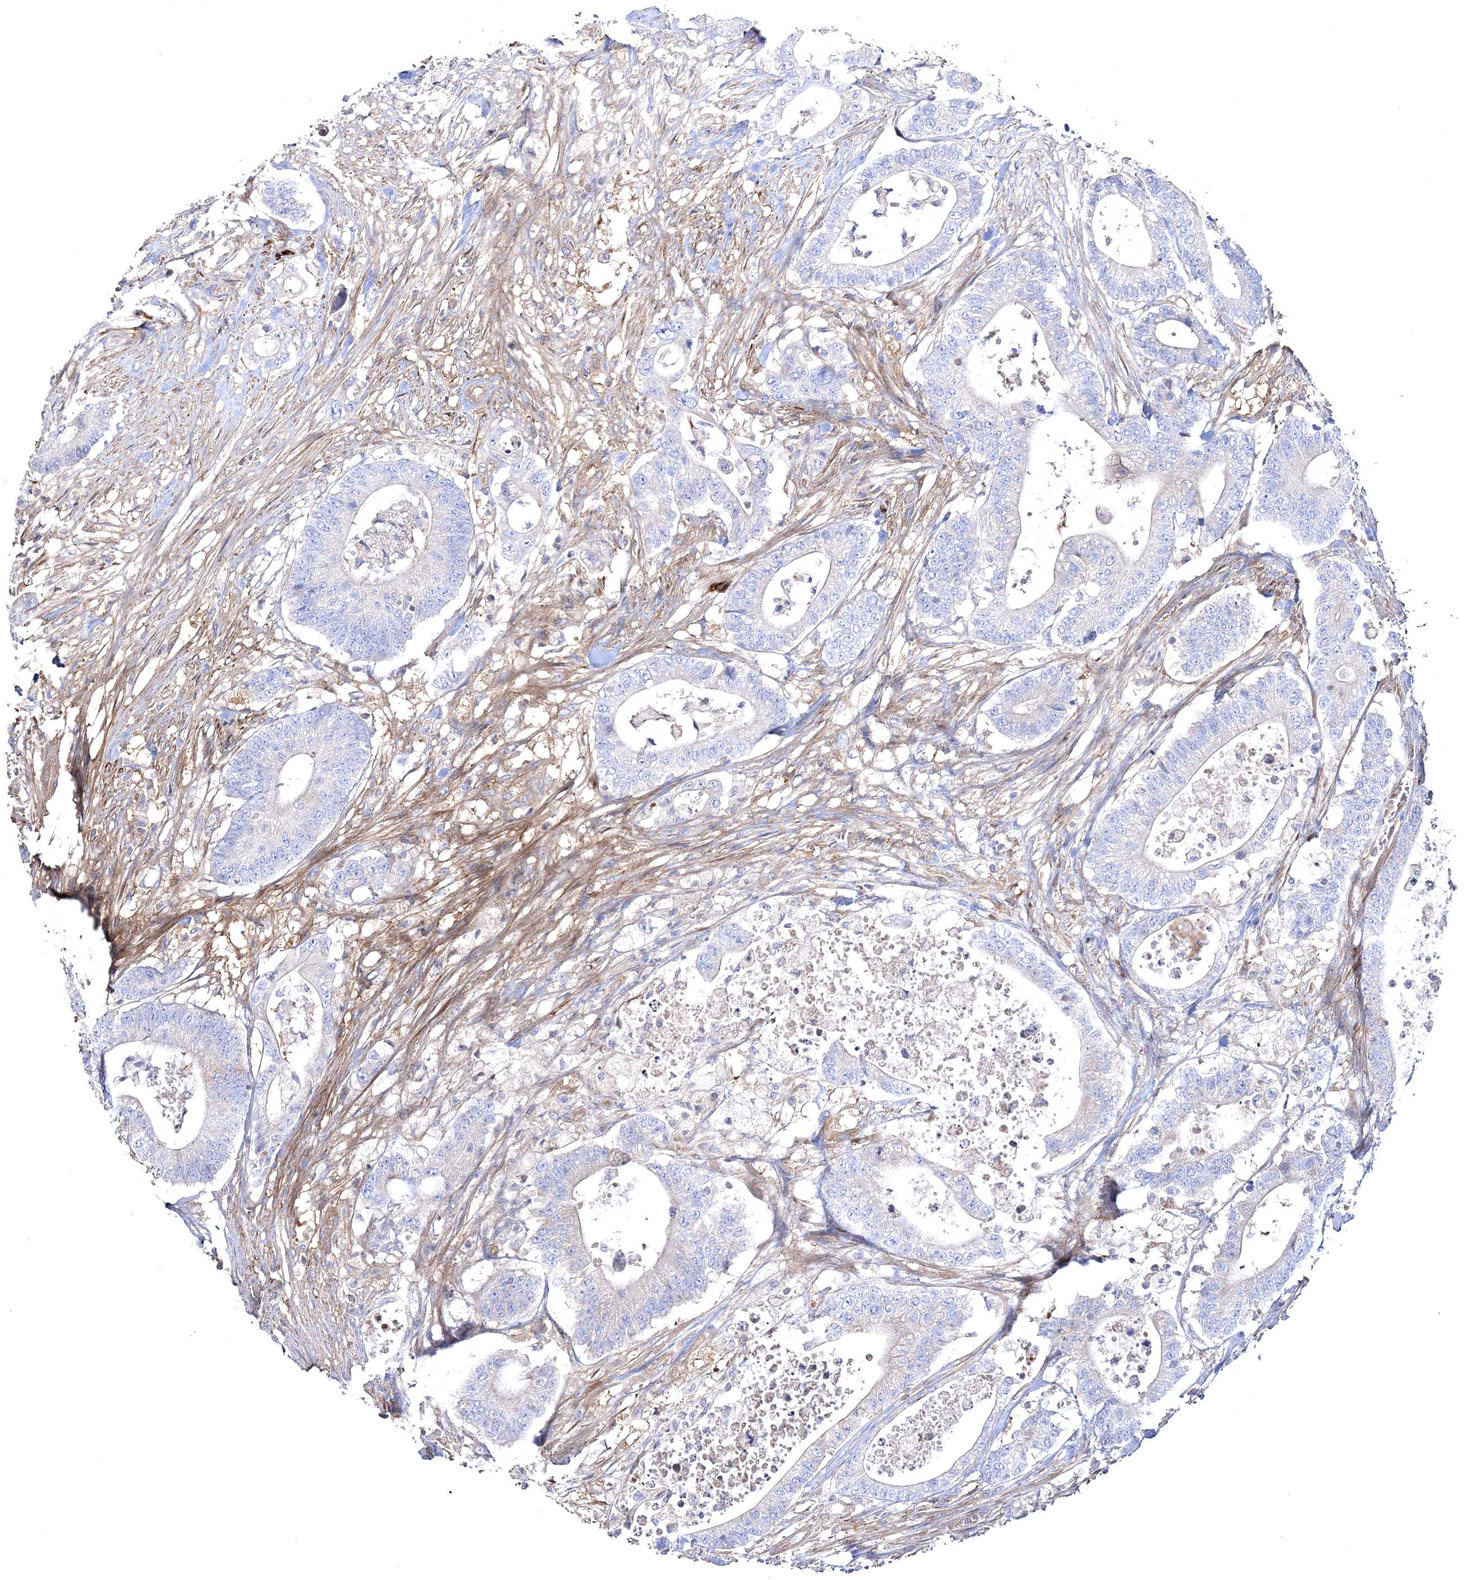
{"staining": {"intensity": "weak", "quantity": "<25%", "location": "cytoplasmic/membranous"}, "tissue": "colorectal cancer", "cell_type": "Tumor cells", "image_type": "cancer", "snomed": [{"axis": "morphology", "description": "Adenocarcinoma, NOS"}, {"axis": "topography", "description": "Colon"}], "caption": "IHC image of adenocarcinoma (colorectal) stained for a protein (brown), which demonstrates no staining in tumor cells.", "gene": "ZSWIM6", "patient": {"sex": "female", "age": 84}}